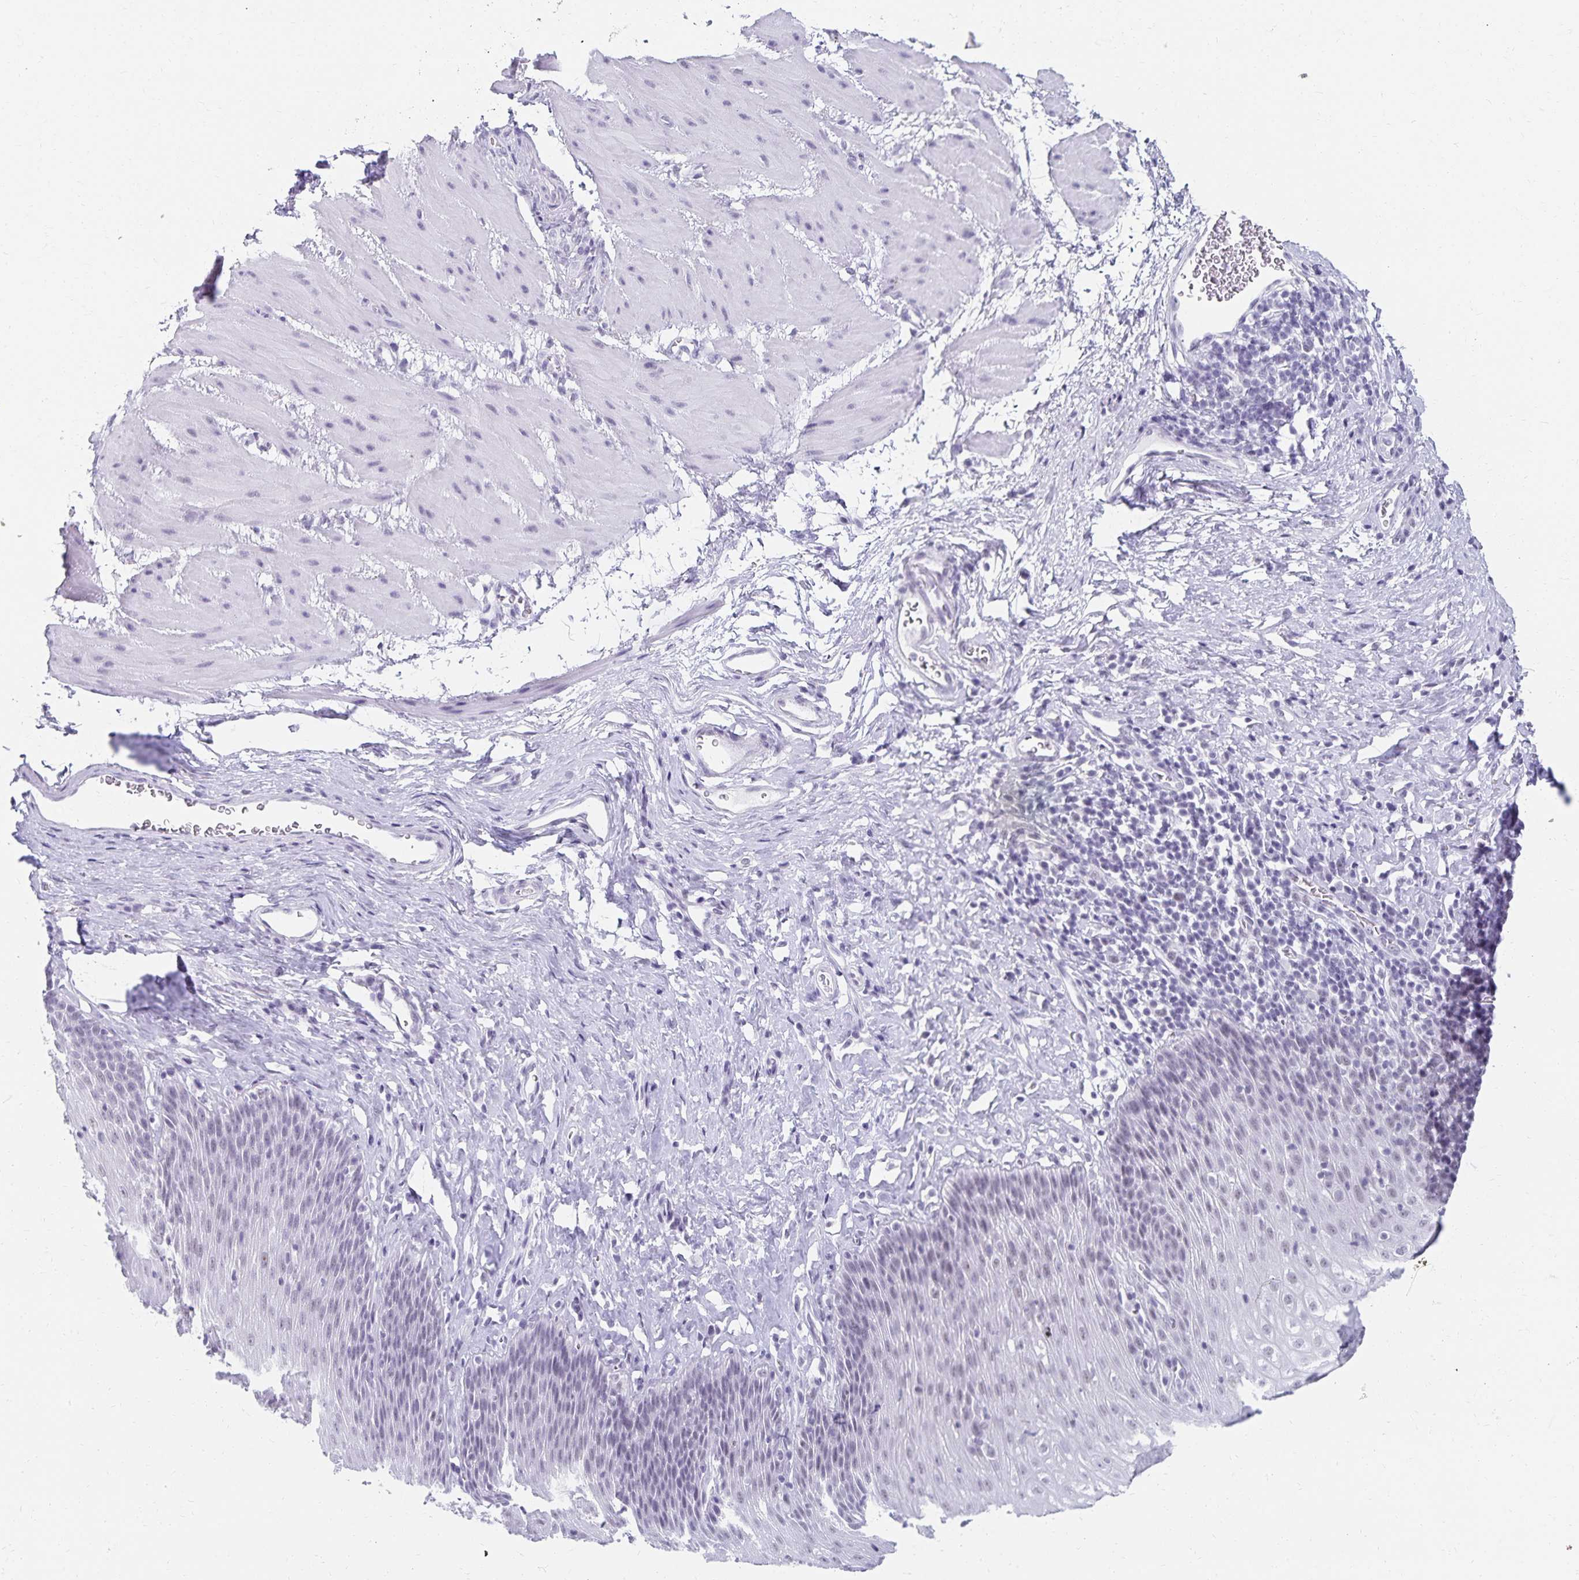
{"staining": {"intensity": "negative", "quantity": "none", "location": "none"}, "tissue": "esophagus", "cell_type": "Squamous epithelial cells", "image_type": "normal", "snomed": [{"axis": "morphology", "description": "Normal tissue, NOS"}, {"axis": "topography", "description": "Esophagus"}], "caption": "Esophagus was stained to show a protein in brown. There is no significant positivity in squamous epithelial cells. Brightfield microscopy of IHC stained with DAB (3,3'-diaminobenzidine) (brown) and hematoxylin (blue), captured at high magnification.", "gene": "C20orf85", "patient": {"sex": "female", "age": 61}}